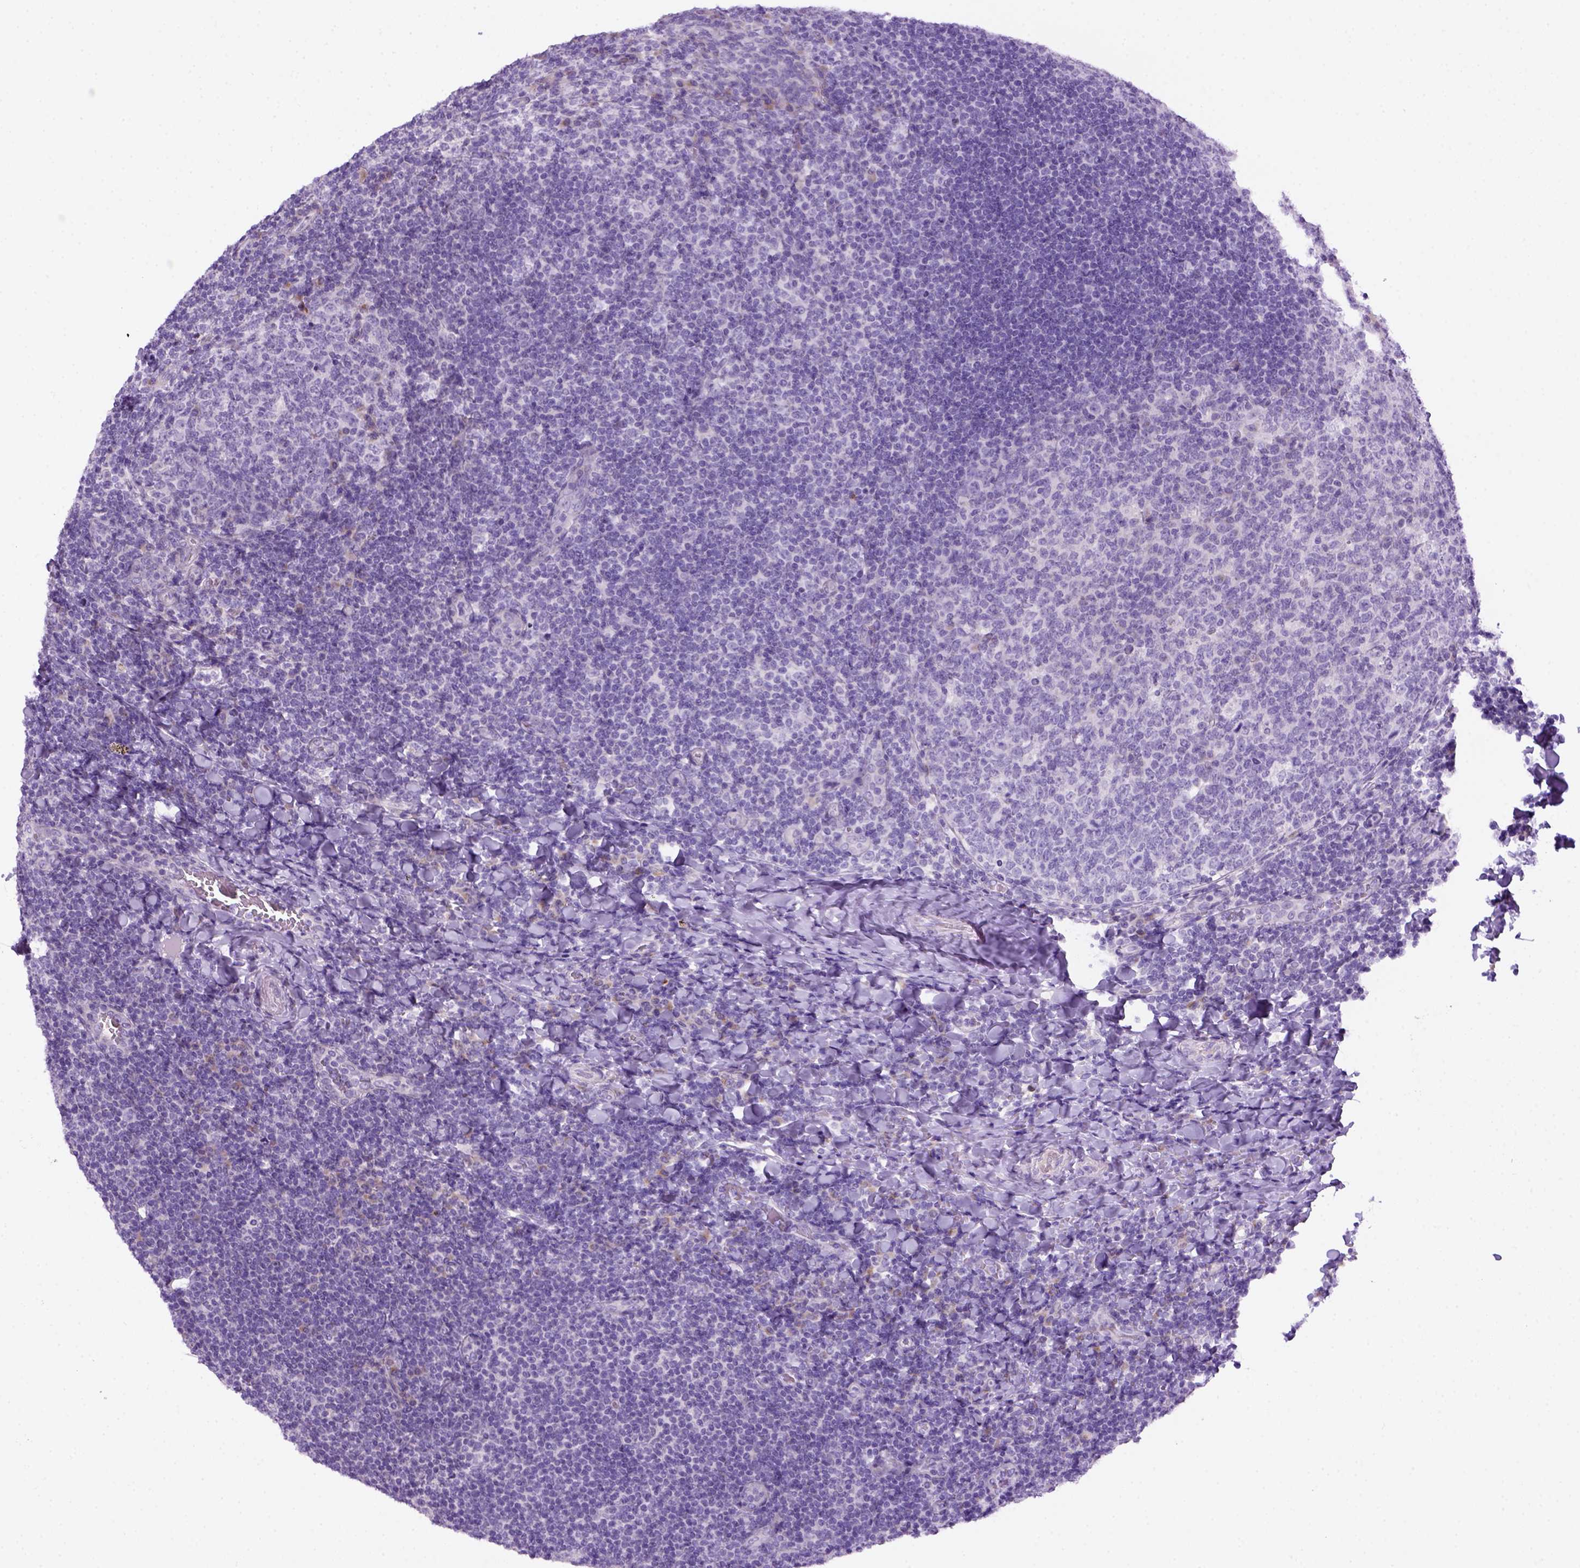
{"staining": {"intensity": "negative", "quantity": "none", "location": "none"}, "tissue": "tonsil", "cell_type": "Germinal center cells", "image_type": "normal", "snomed": [{"axis": "morphology", "description": "Normal tissue, NOS"}, {"axis": "topography", "description": "Tonsil"}], "caption": "Tonsil was stained to show a protein in brown. There is no significant positivity in germinal center cells.", "gene": "DNAH11", "patient": {"sex": "male", "age": 17}}